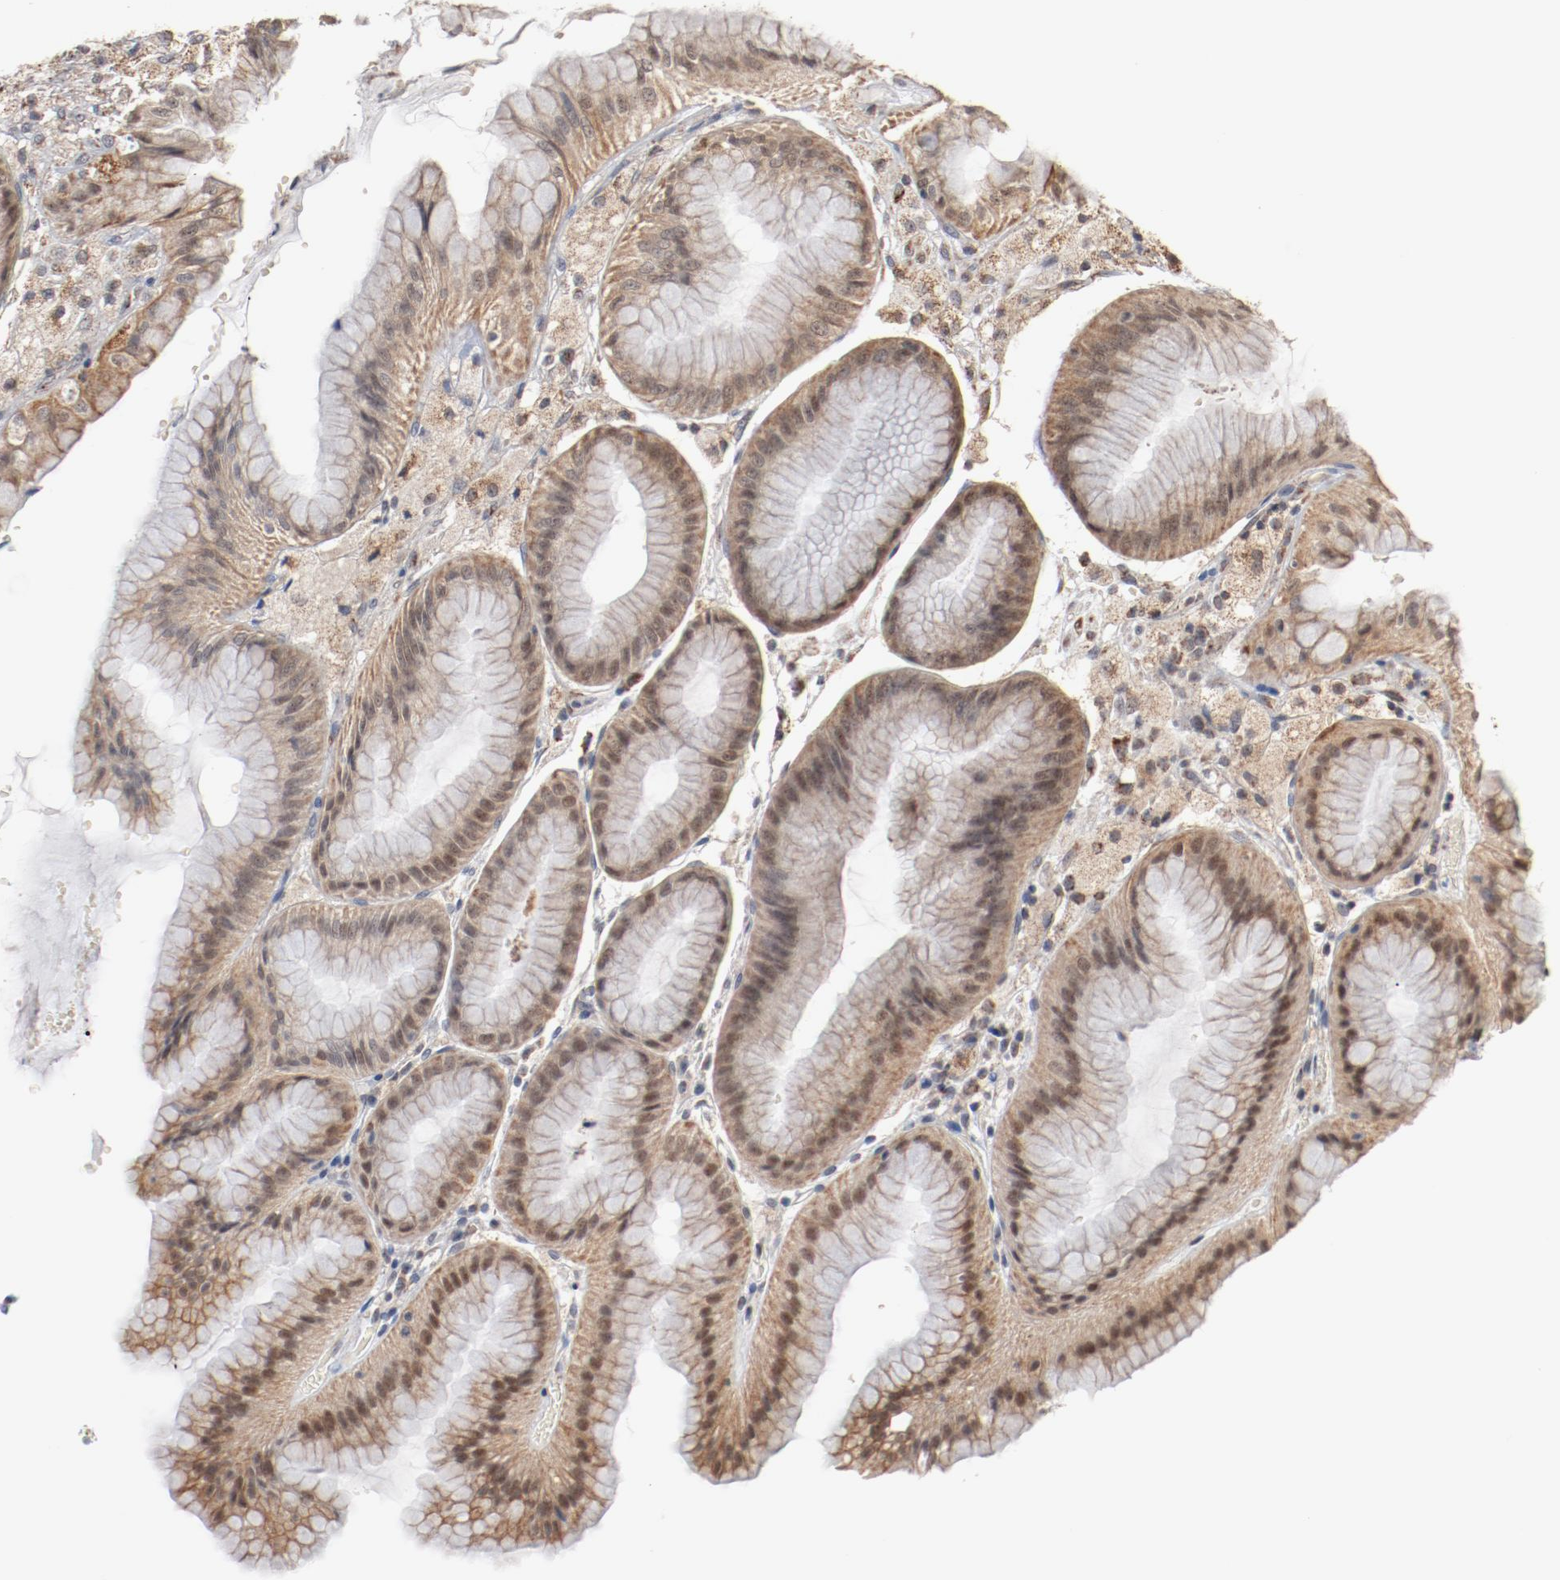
{"staining": {"intensity": "weak", "quantity": ">75%", "location": "cytoplasmic/membranous"}, "tissue": "stomach", "cell_type": "Glandular cells", "image_type": "normal", "snomed": [{"axis": "morphology", "description": "Normal tissue, NOS"}, {"axis": "topography", "description": "Stomach, lower"}], "caption": "Immunohistochemical staining of unremarkable stomach demonstrates weak cytoplasmic/membranous protein expression in approximately >75% of glandular cells. (DAB (3,3'-diaminobenzidine) IHC with brightfield microscopy, high magnification).", "gene": "ERICH1", "patient": {"sex": "male", "age": 71}}